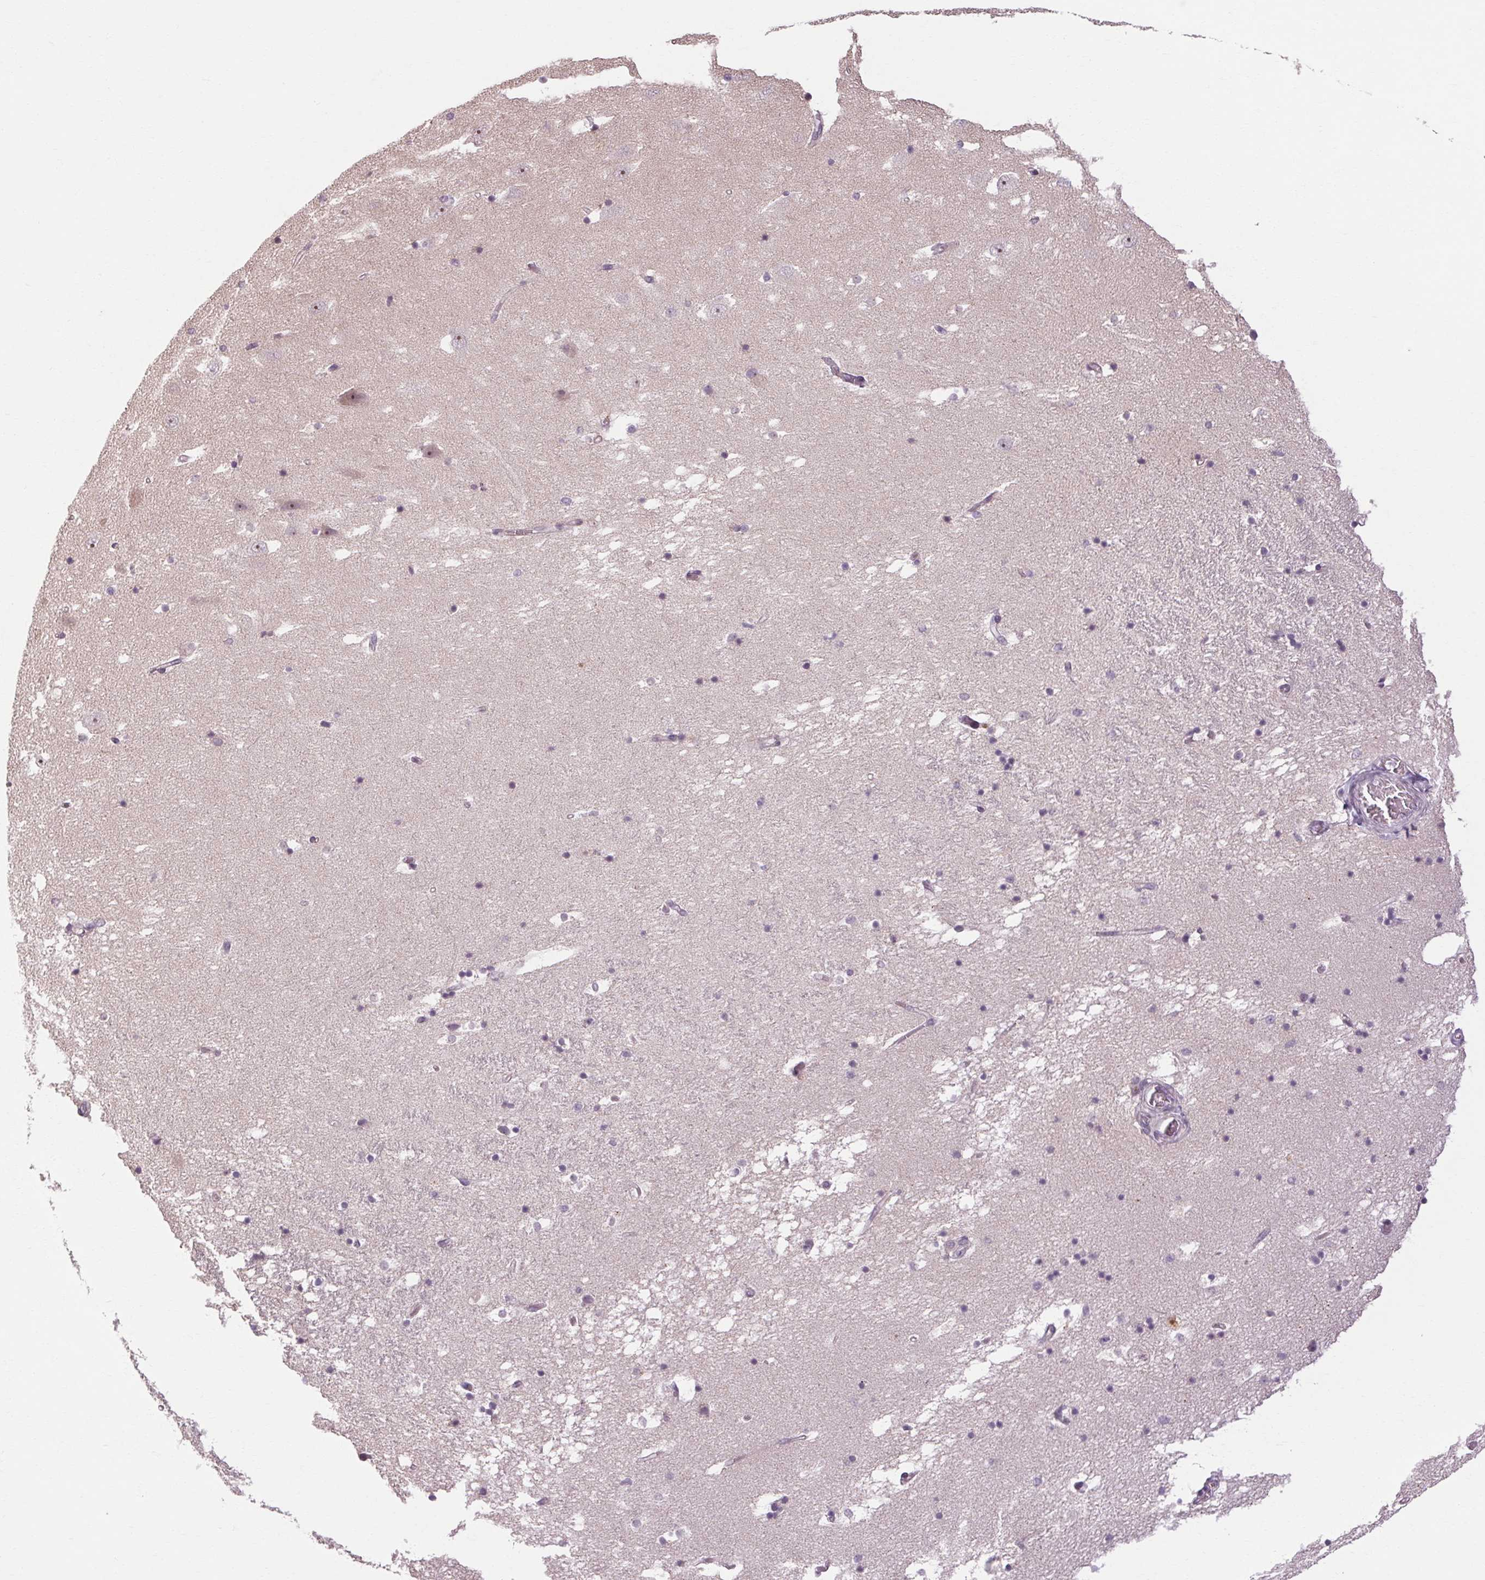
{"staining": {"intensity": "negative", "quantity": "none", "location": "none"}, "tissue": "hippocampus", "cell_type": "Glial cells", "image_type": "normal", "snomed": [{"axis": "morphology", "description": "Normal tissue, NOS"}, {"axis": "topography", "description": "Hippocampus"}], "caption": "Immunohistochemistry histopathology image of unremarkable human hippocampus stained for a protein (brown), which exhibits no staining in glial cells. The staining was performed using DAB to visualize the protein expression in brown, while the nuclei were stained in blue with hematoxylin (Magnification: 20x).", "gene": "KLHL40", "patient": {"sex": "male", "age": 58}}